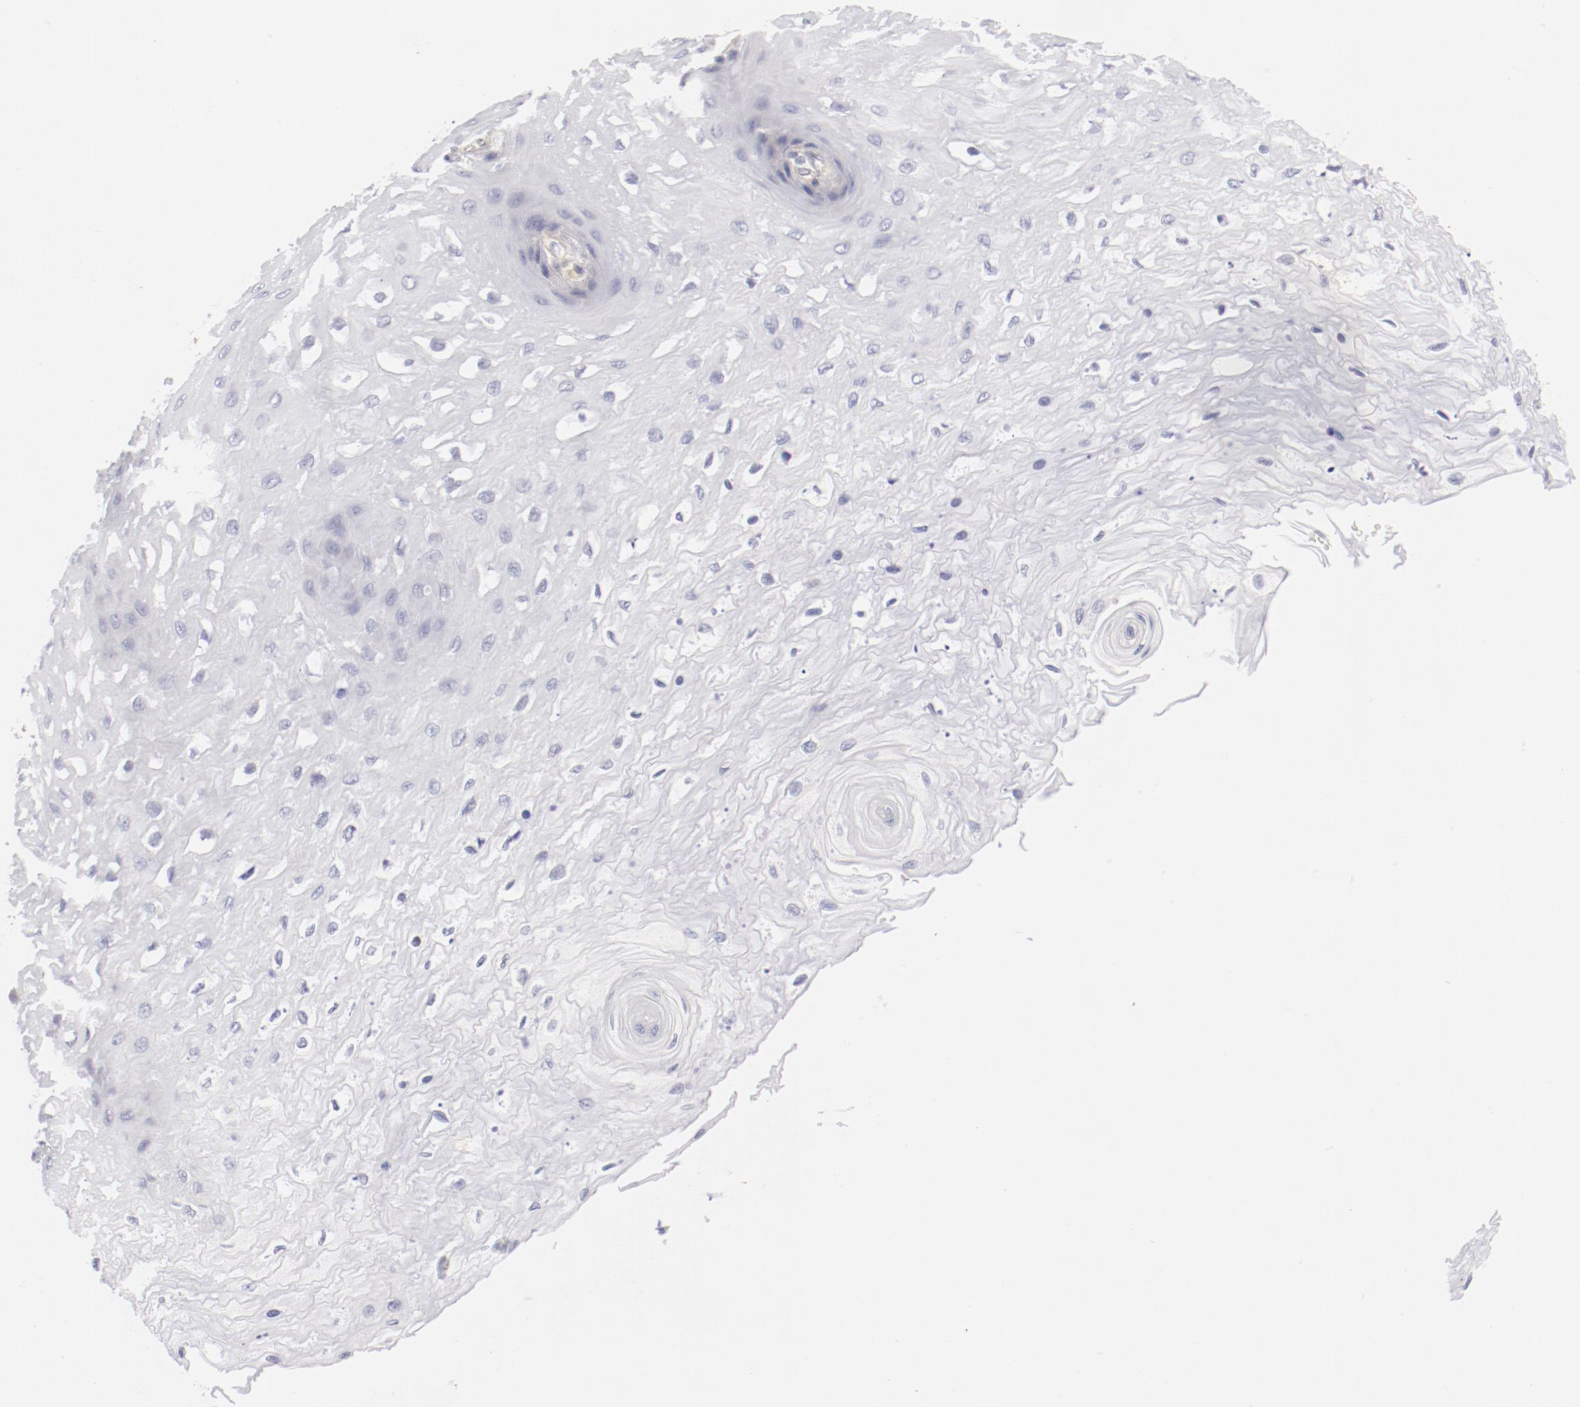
{"staining": {"intensity": "negative", "quantity": "none", "location": "none"}, "tissue": "esophagus", "cell_type": "Squamous epithelial cells", "image_type": "normal", "snomed": [{"axis": "morphology", "description": "Normal tissue, NOS"}, {"axis": "topography", "description": "Esophagus"}], "caption": "The photomicrograph reveals no significant expression in squamous epithelial cells of esophagus.", "gene": "LAX1", "patient": {"sex": "female", "age": 72}}